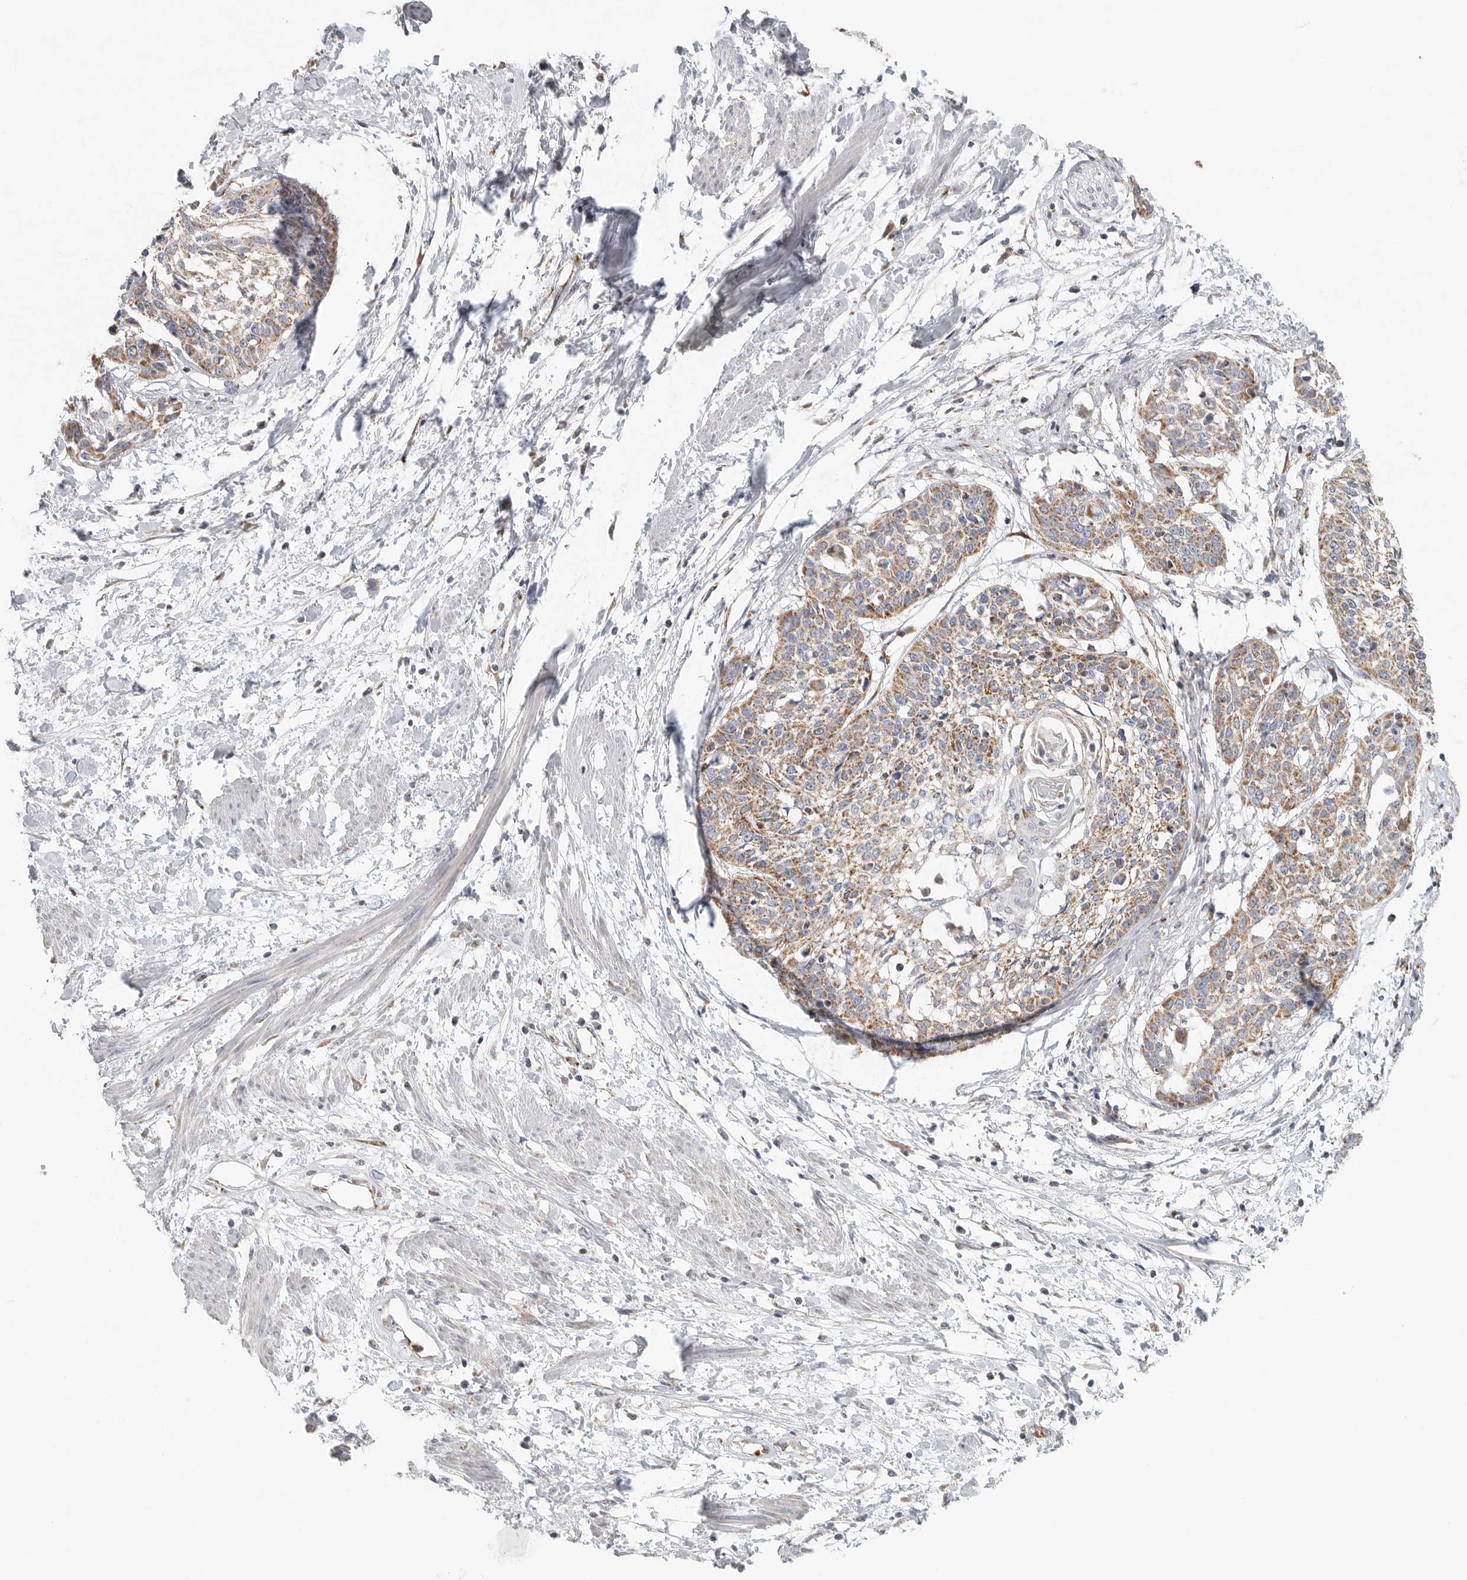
{"staining": {"intensity": "moderate", "quantity": ">75%", "location": "cytoplasmic/membranous"}, "tissue": "cervical cancer", "cell_type": "Tumor cells", "image_type": "cancer", "snomed": [{"axis": "morphology", "description": "Squamous cell carcinoma, NOS"}, {"axis": "topography", "description": "Cervix"}], "caption": "This image shows immunohistochemistry (IHC) staining of cervical cancer, with medium moderate cytoplasmic/membranous positivity in about >75% of tumor cells.", "gene": "SLC25A26", "patient": {"sex": "female", "age": 57}}